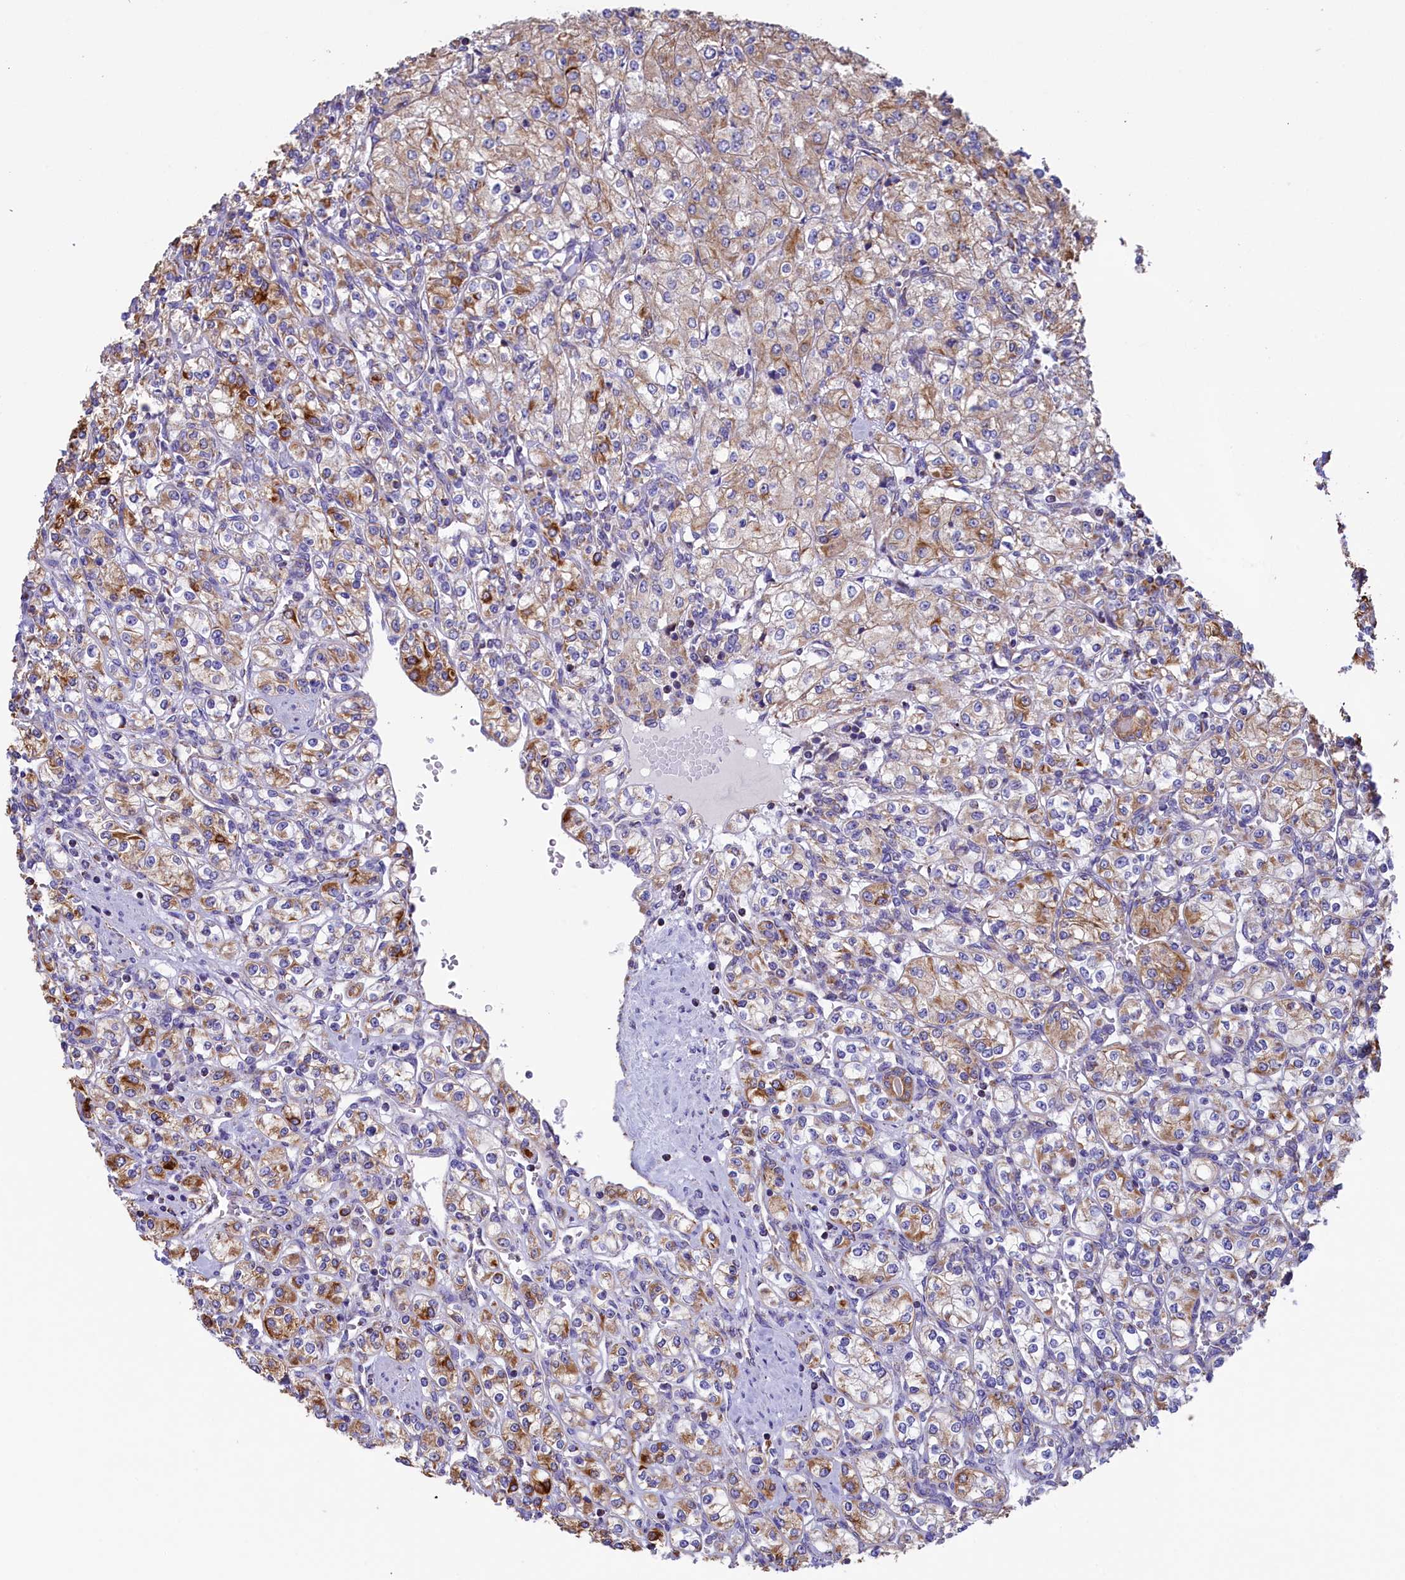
{"staining": {"intensity": "moderate", "quantity": "25%-75%", "location": "cytoplasmic/membranous"}, "tissue": "renal cancer", "cell_type": "Tumor cells", "image_type": "cancer", "snomed": [{"axis": "morphology", "description": "Adenocarcinoma, NOS"}, {"axis": "topography", "description": "Kidney"}], "caption": "A micrograph of renal adenocarcinoma stained for a protein demonstrates moderate cytoplasmic/membranous brown staining in tumor cells.", "gene": "GATB", "patient": {"sex": "male", "age": 77}}